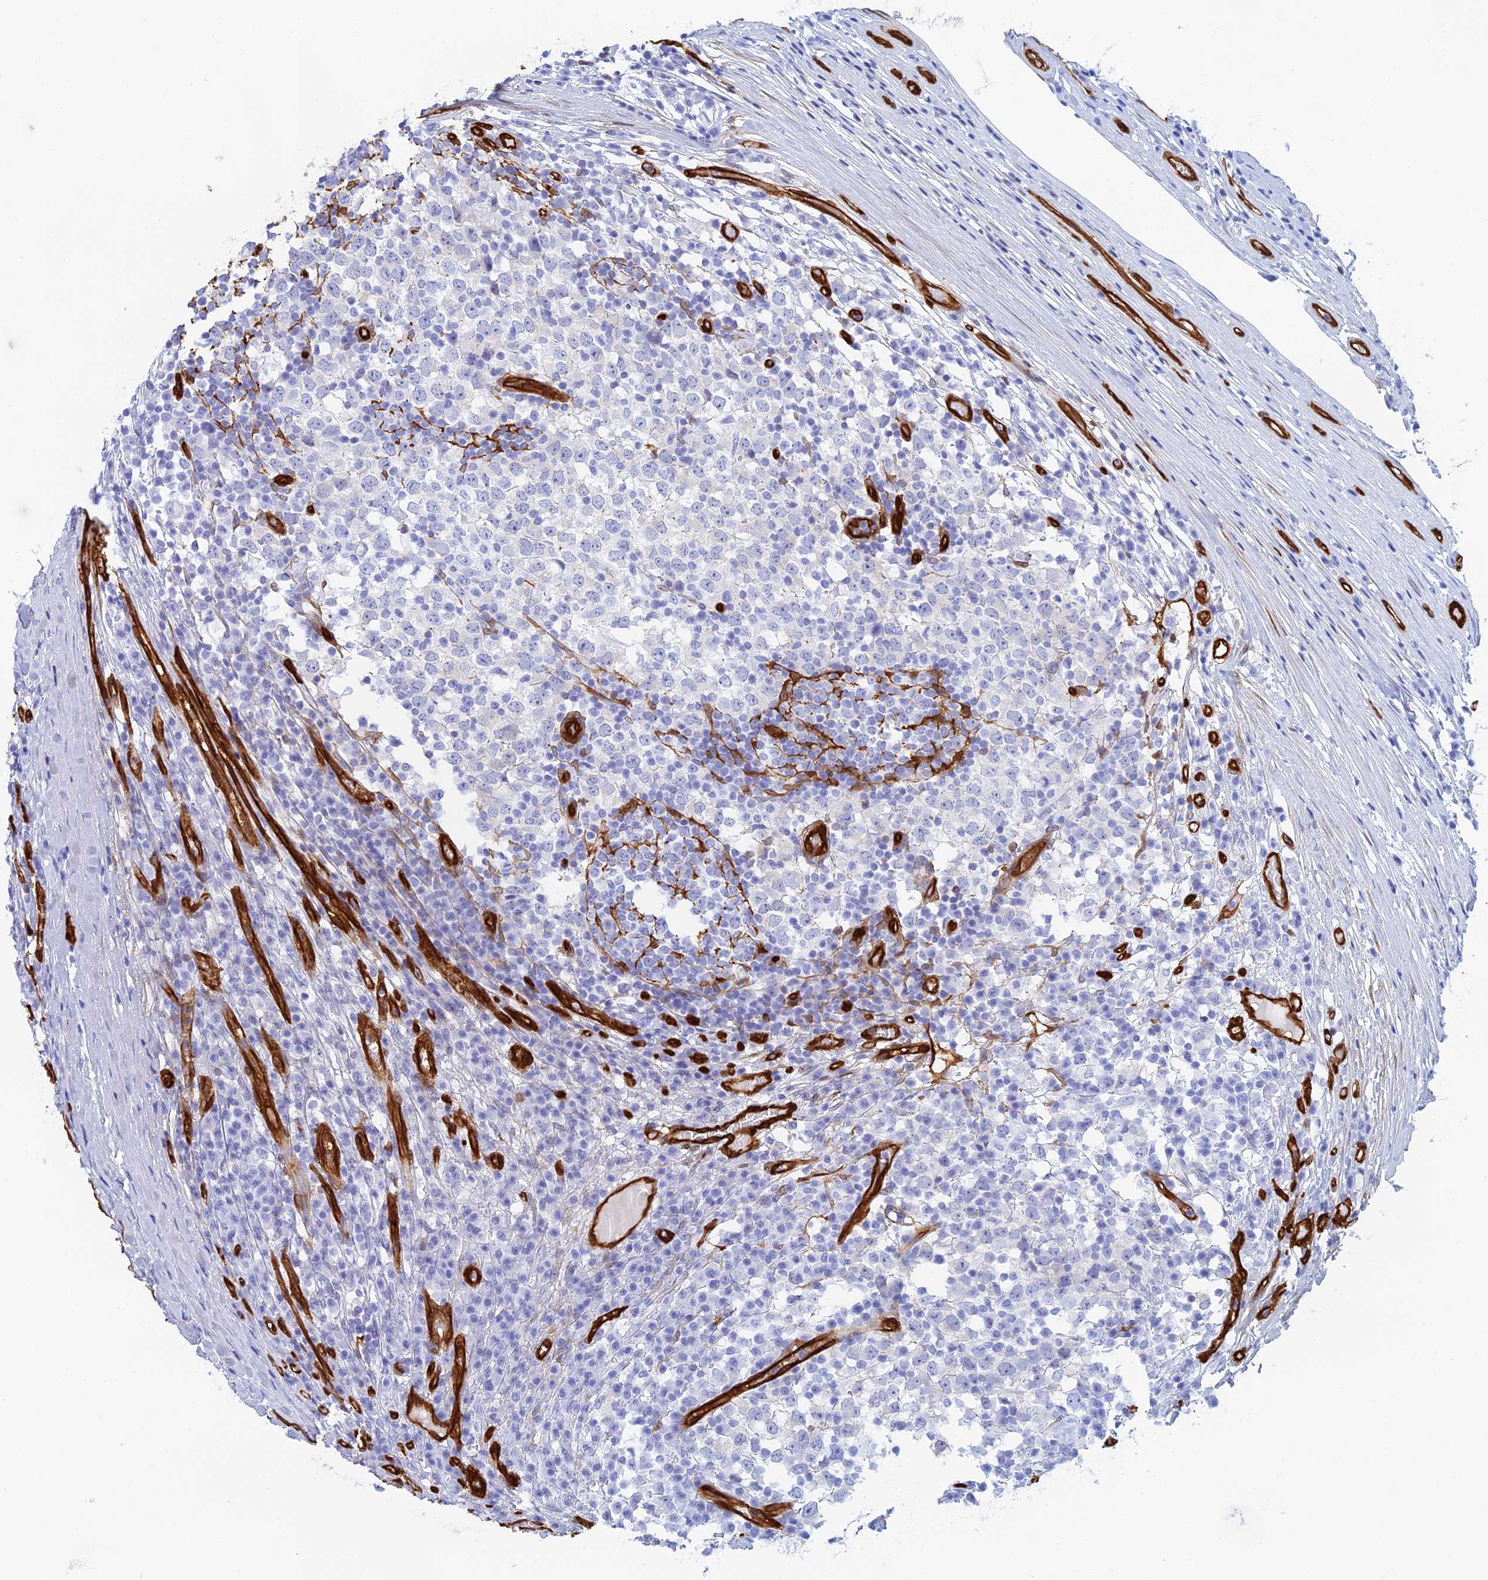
{"staining": {"intensity": "negative", "quantity": "none", "location": "none"}, "tissue": "testis cancer", "cell_type": "Tumor cells", "image_type": "cancer", "snomed": [{"axis": "morphology", "description": "Seminoma, NOS"}, {"axis": "topography", "description": "Testis"}], "caption": "High magnification brightfield microscopy of seminoma (testis) stained with DAB (brown) and counterstained with hematoxylin (blue): tumor cells show no significant expression.", "gene": "CRIP2", "patient": {"sex": "male", "age": 65}}